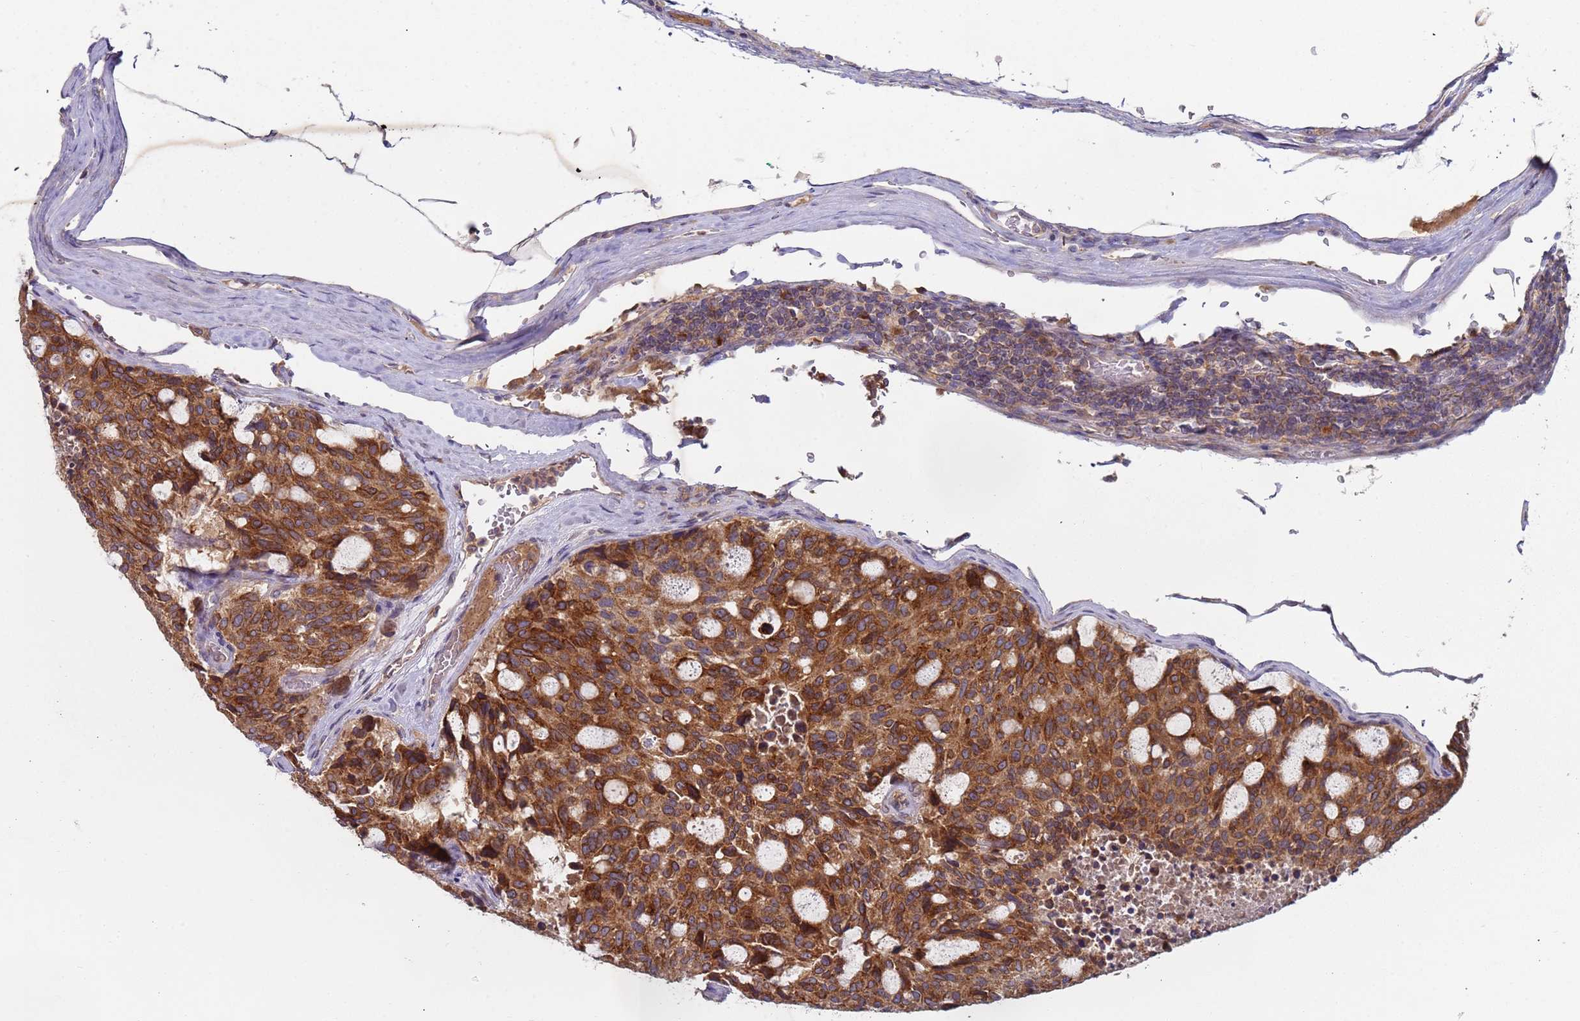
{"staining": {"intensity": "strong", "quantity": ">75%", "location": "cytoplasmic/membranous"}, "tissue": "carcinoid", "cell_type": "Tumor cells", "image_type": "cancer", "snomed": [{"axis": "morphology", "description": "Carcinoid, malignant, NOS"}, {"axis": "topography", "description": "Pancreas"}], "caption": "Carcinoid stained with immunohistochemistry (IHC) demonstrates strong cytoplasmic/membranous expression in about >75% of tumor cells.", "gene": "OR5A2", "patient": {"sex": "female", "age": 54}}